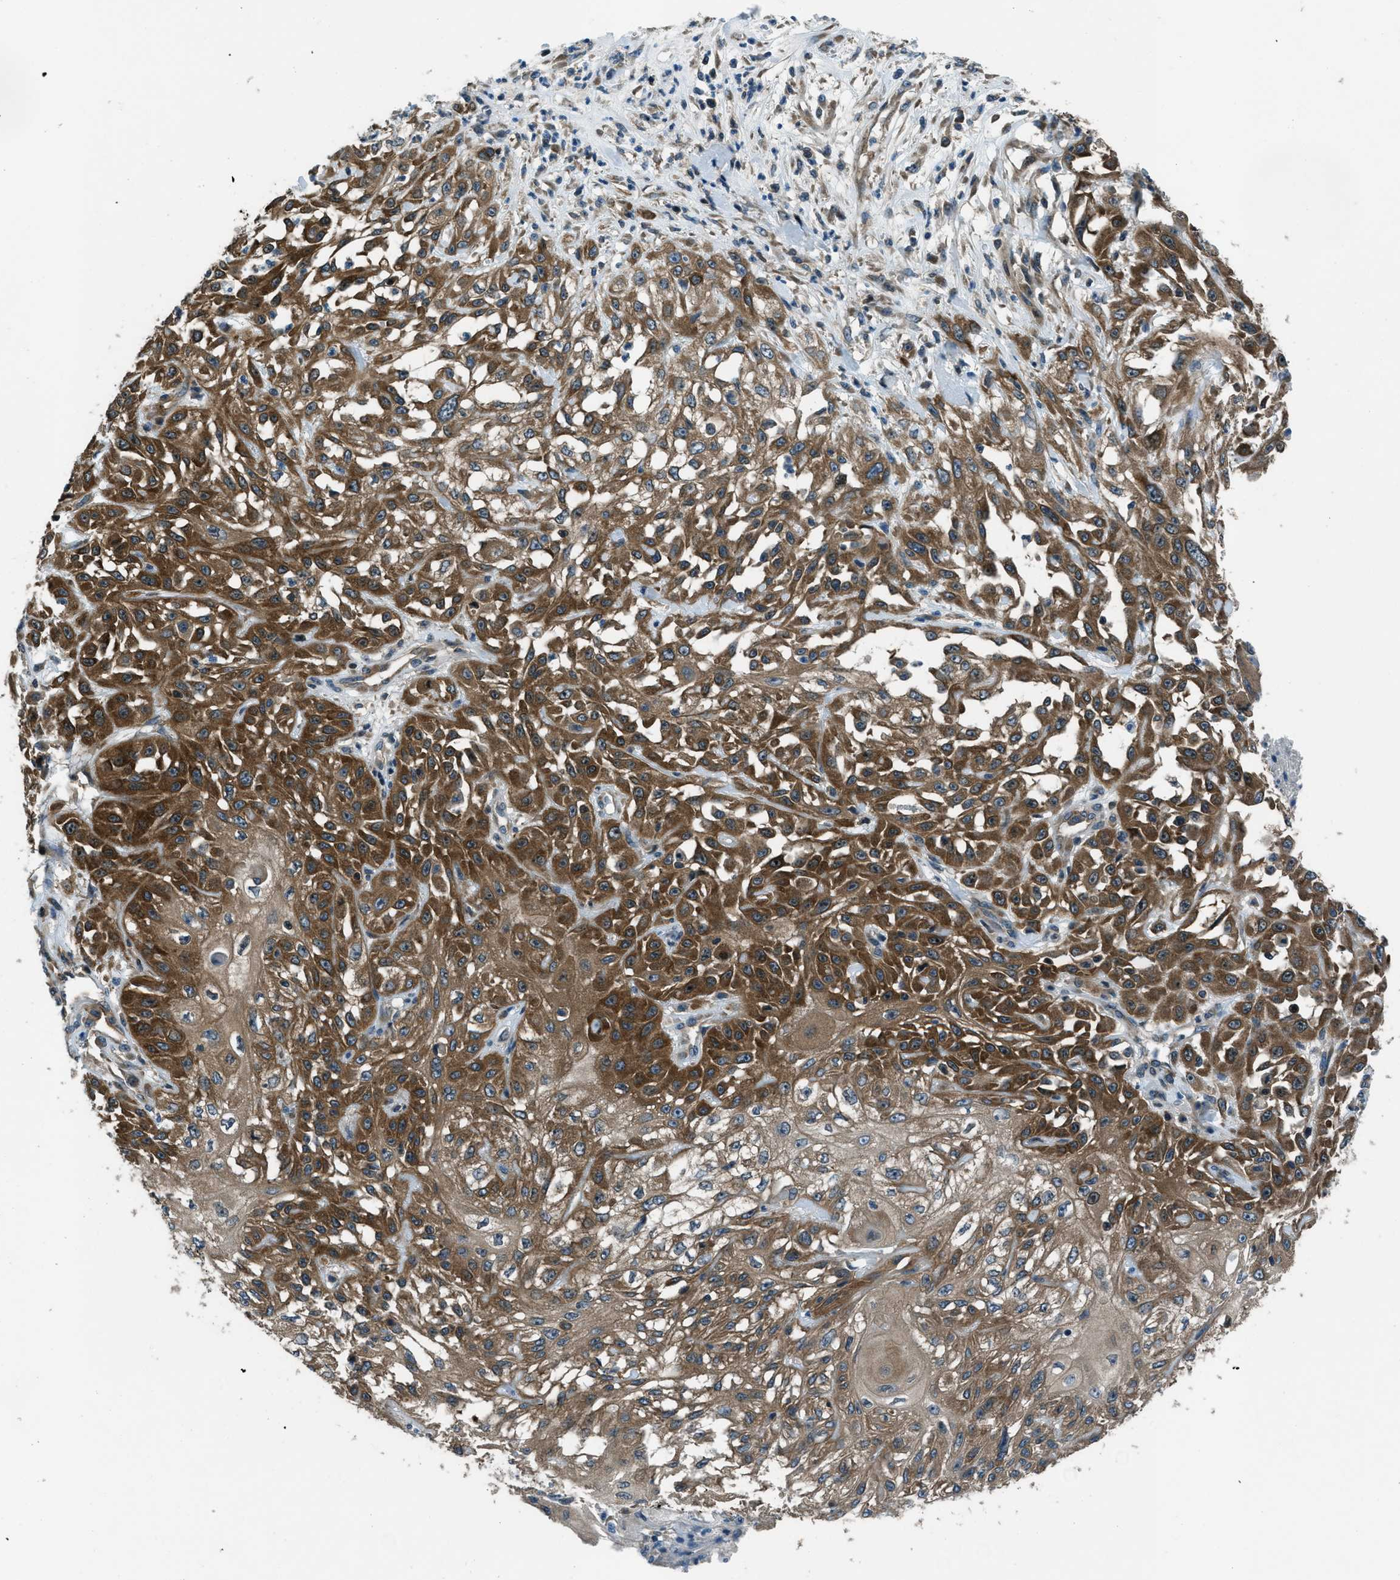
{"staining": {"intensity": "strong", "quantity": ">75%", "location": "cytoplasmic/membranous"}, "tissue": "skin cancer", "cell_type": "Tumor cells", "image_type": "cancer", "snomed": [{"axis": "morphology", "description": "Squamous cell carcinoma, NOS"}, {"axis": "morphology", "description": "Squamous cell carcinoma, metastatic, NOS"}, {"axis": "topography", "description": "Skin"}, {"axis": "topography", "description": "Lymph node"}], "caption": "Skin cancer (squamous cell carcinoma) stained with DAB IHC reveals high levels of strong cytoplasmic/membranous staining in about >75% of tumor cells.", "gene": "ARFGAP2", "patient": {"sex": "male", "age": 75}}